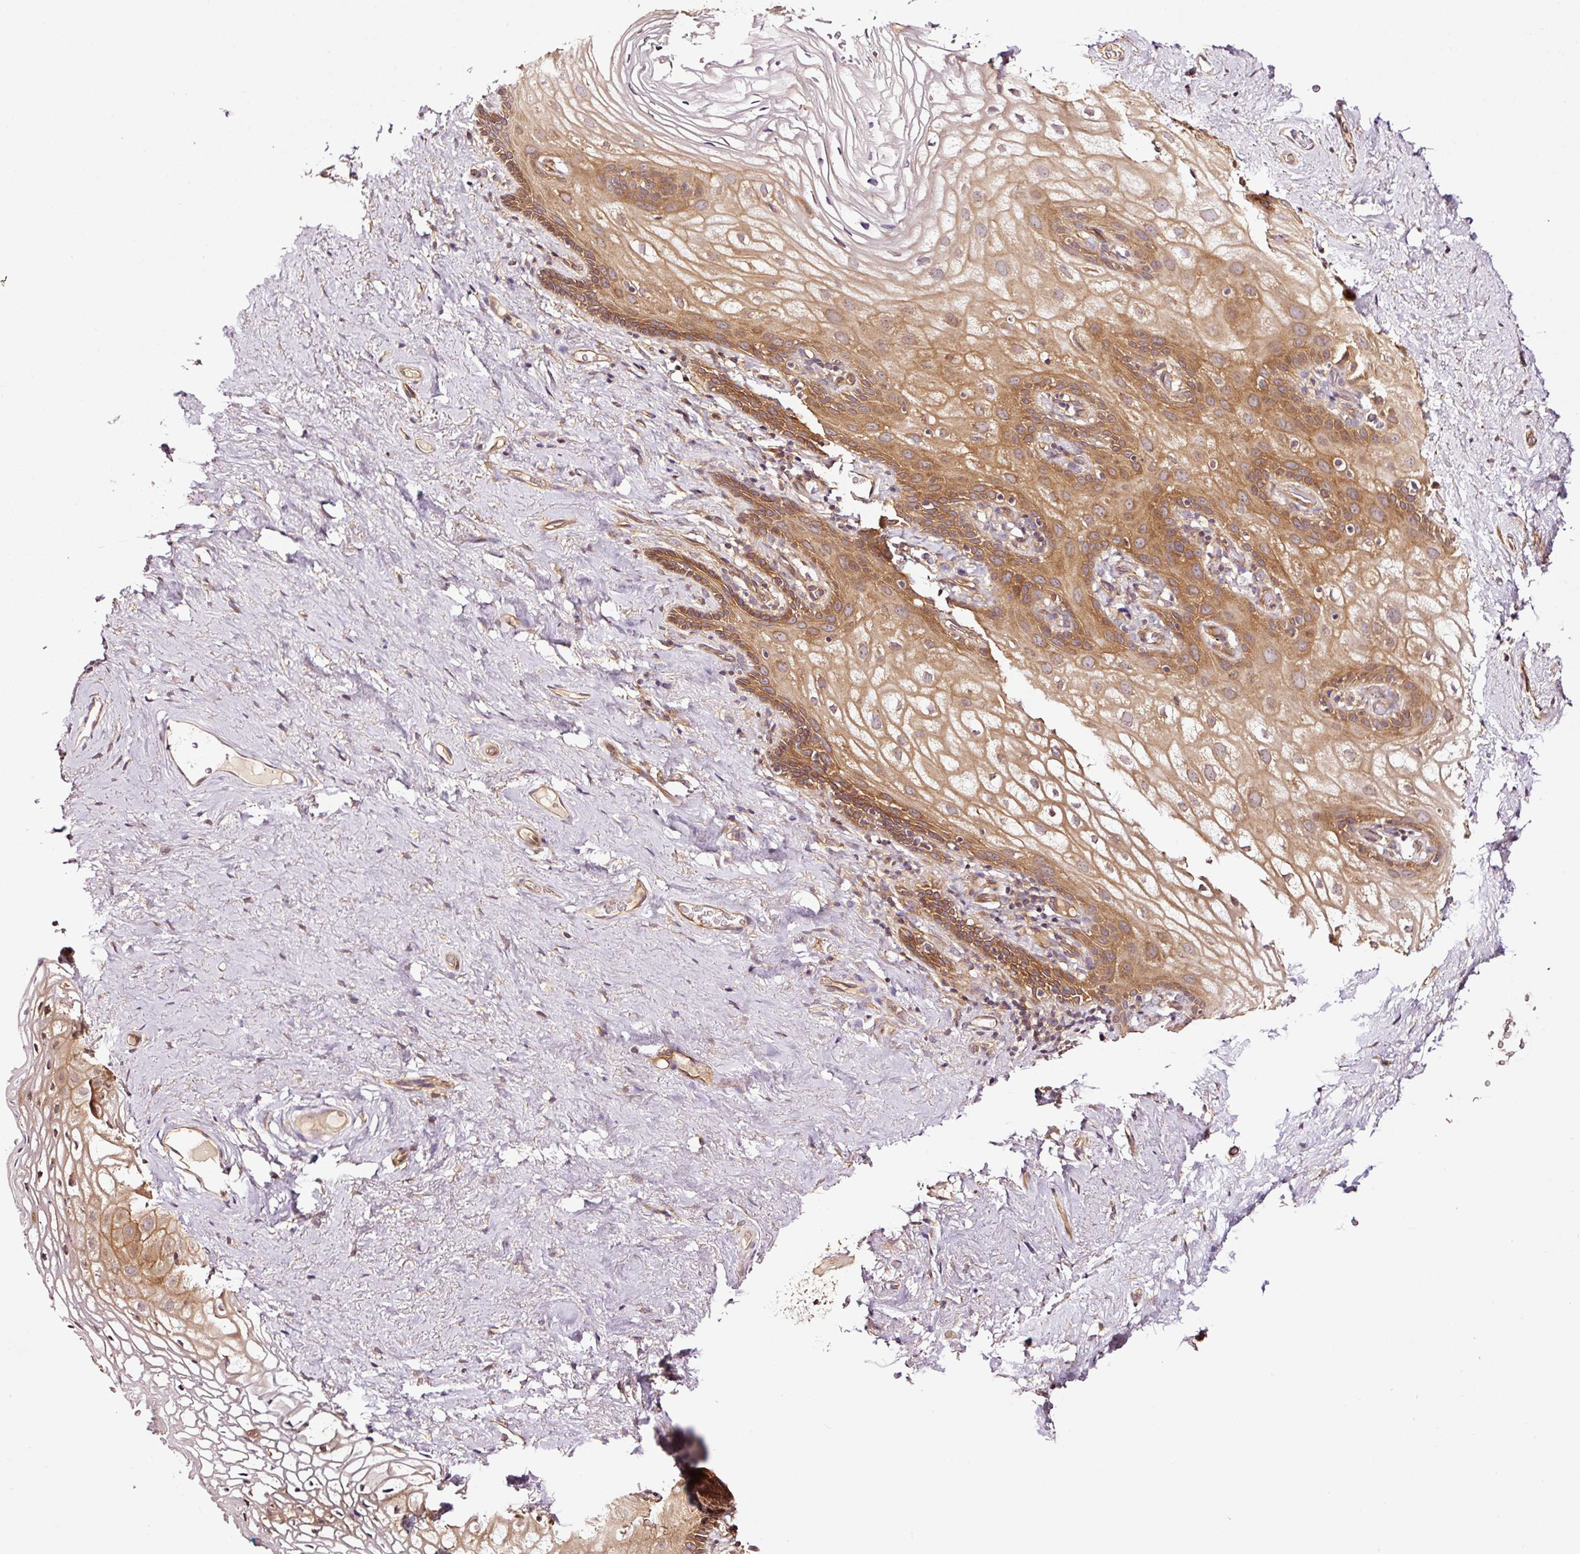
{"staining": {"intensity": "moderate", "quantity": ">75%", "location": "cytoplasmic/membranous"}, "tissue": "vagina", "cell_type": "Squamous epithelial cells", "image_type": "normal", "snomed": [{"axis": "morphology", "description": "Normal tissue, NOS"}, {"axis": "topography", "description": "Vagina"}, {"axis": "topography", "description": "Peripheral nerve tissue"}], "caption": "Immunohistochemical staining of normal vagina reveals >75% levels of moderate cytoplasmic/membranous protein expression in approximately >75% of squamous epithelial cells.", "gene": "METAP1", "patient": {"sex": "female", "age": 71}}